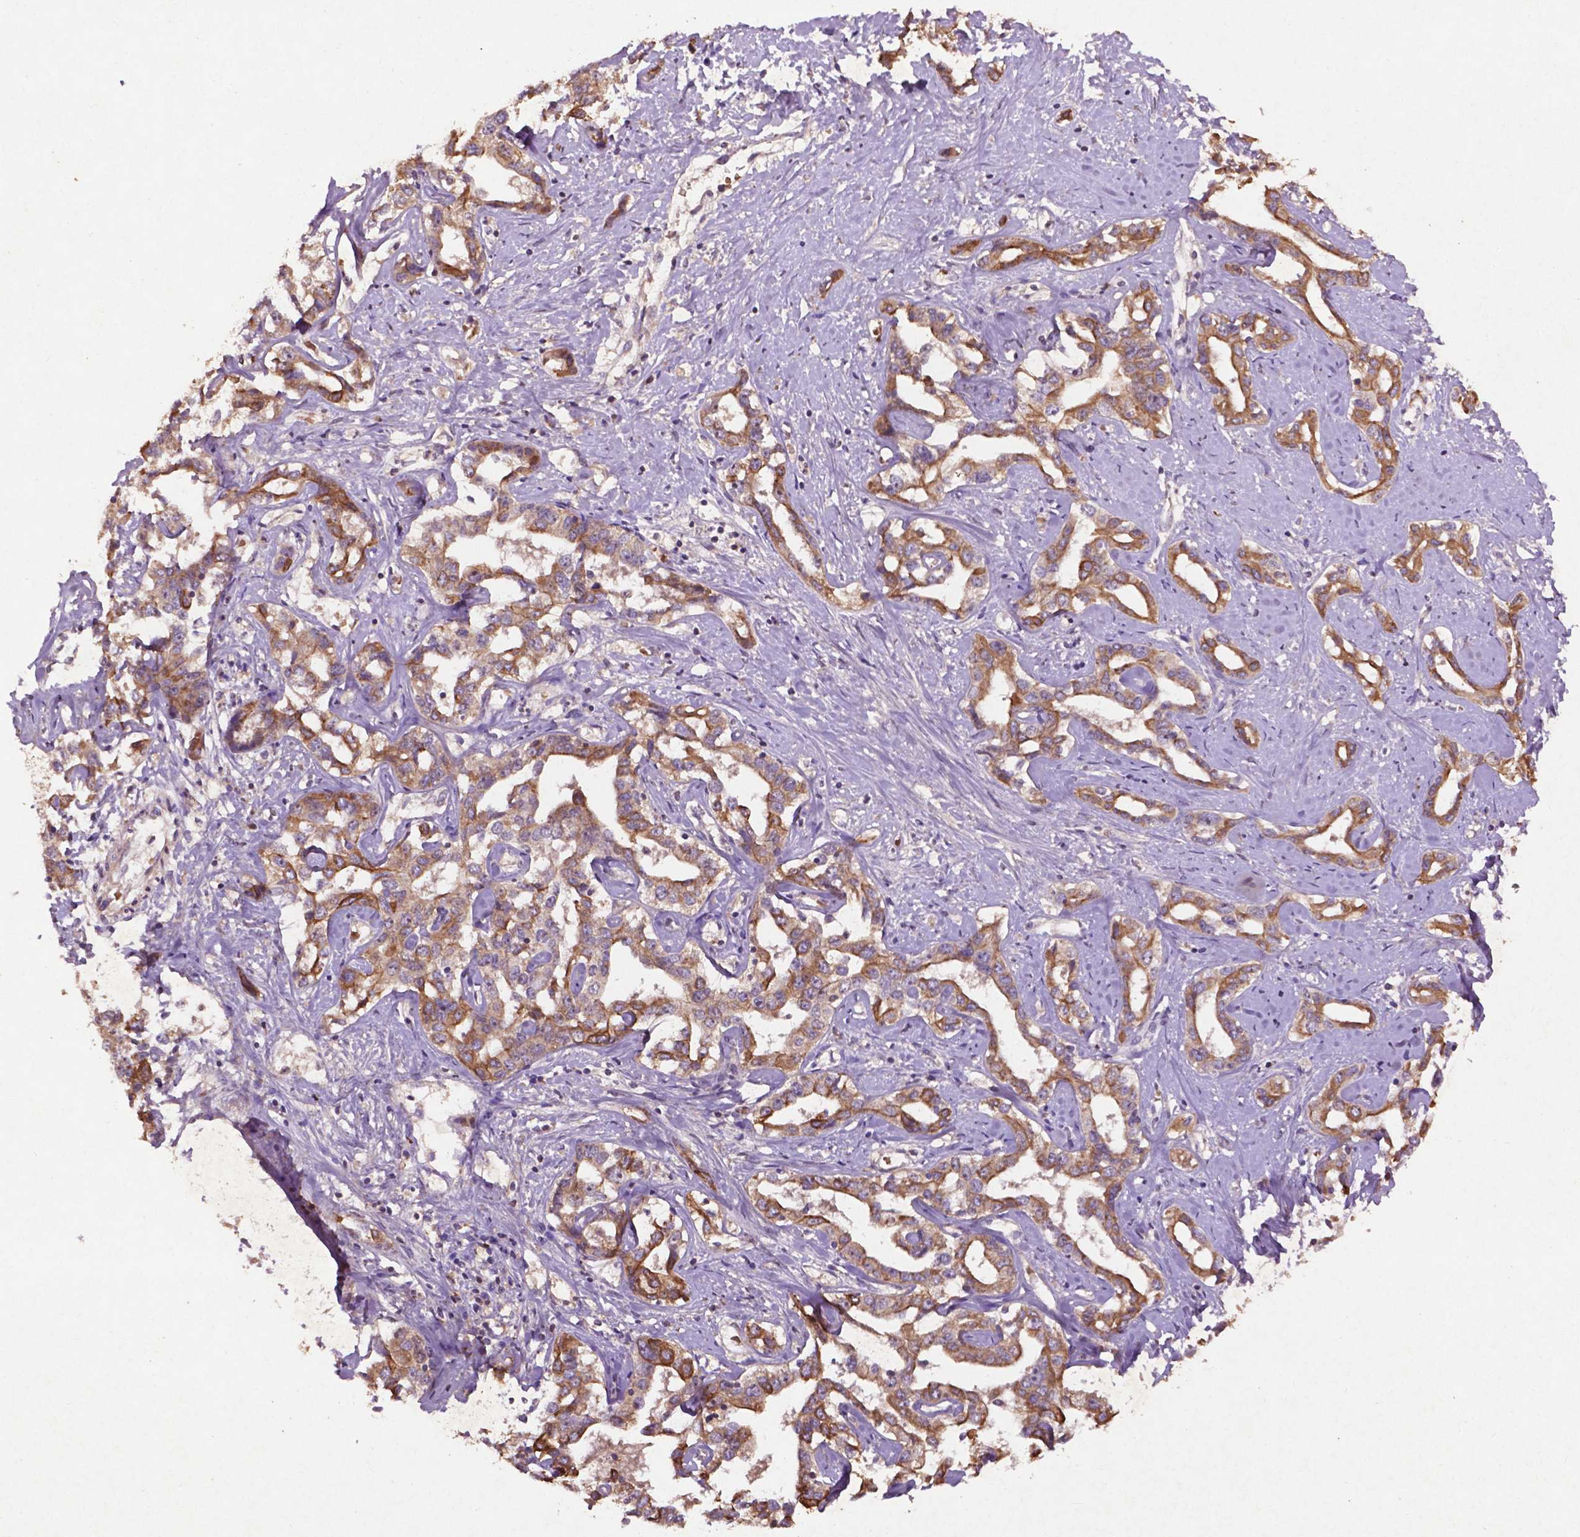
{"staining": {"intensity": "moderate", "quantity": ">75%", "location": "cytoplasmic/membranous"}, "tissue": "liver cancer", "cell_type": "Tumor cells", "image_type": "cancer", "snomed": [{"axis": "morphology", "description": "Cholangiocarcinoma"}, {"axis": "topography", "description": "Liver"}], "caption": "Liver cancer (cholangiocarcinoma) tissue displays moderate cytoplasmic/membranous expression in approximately >75% of tumor cells", "gene": "COQ2", "patient": {"sex": "male", "age": 59}}